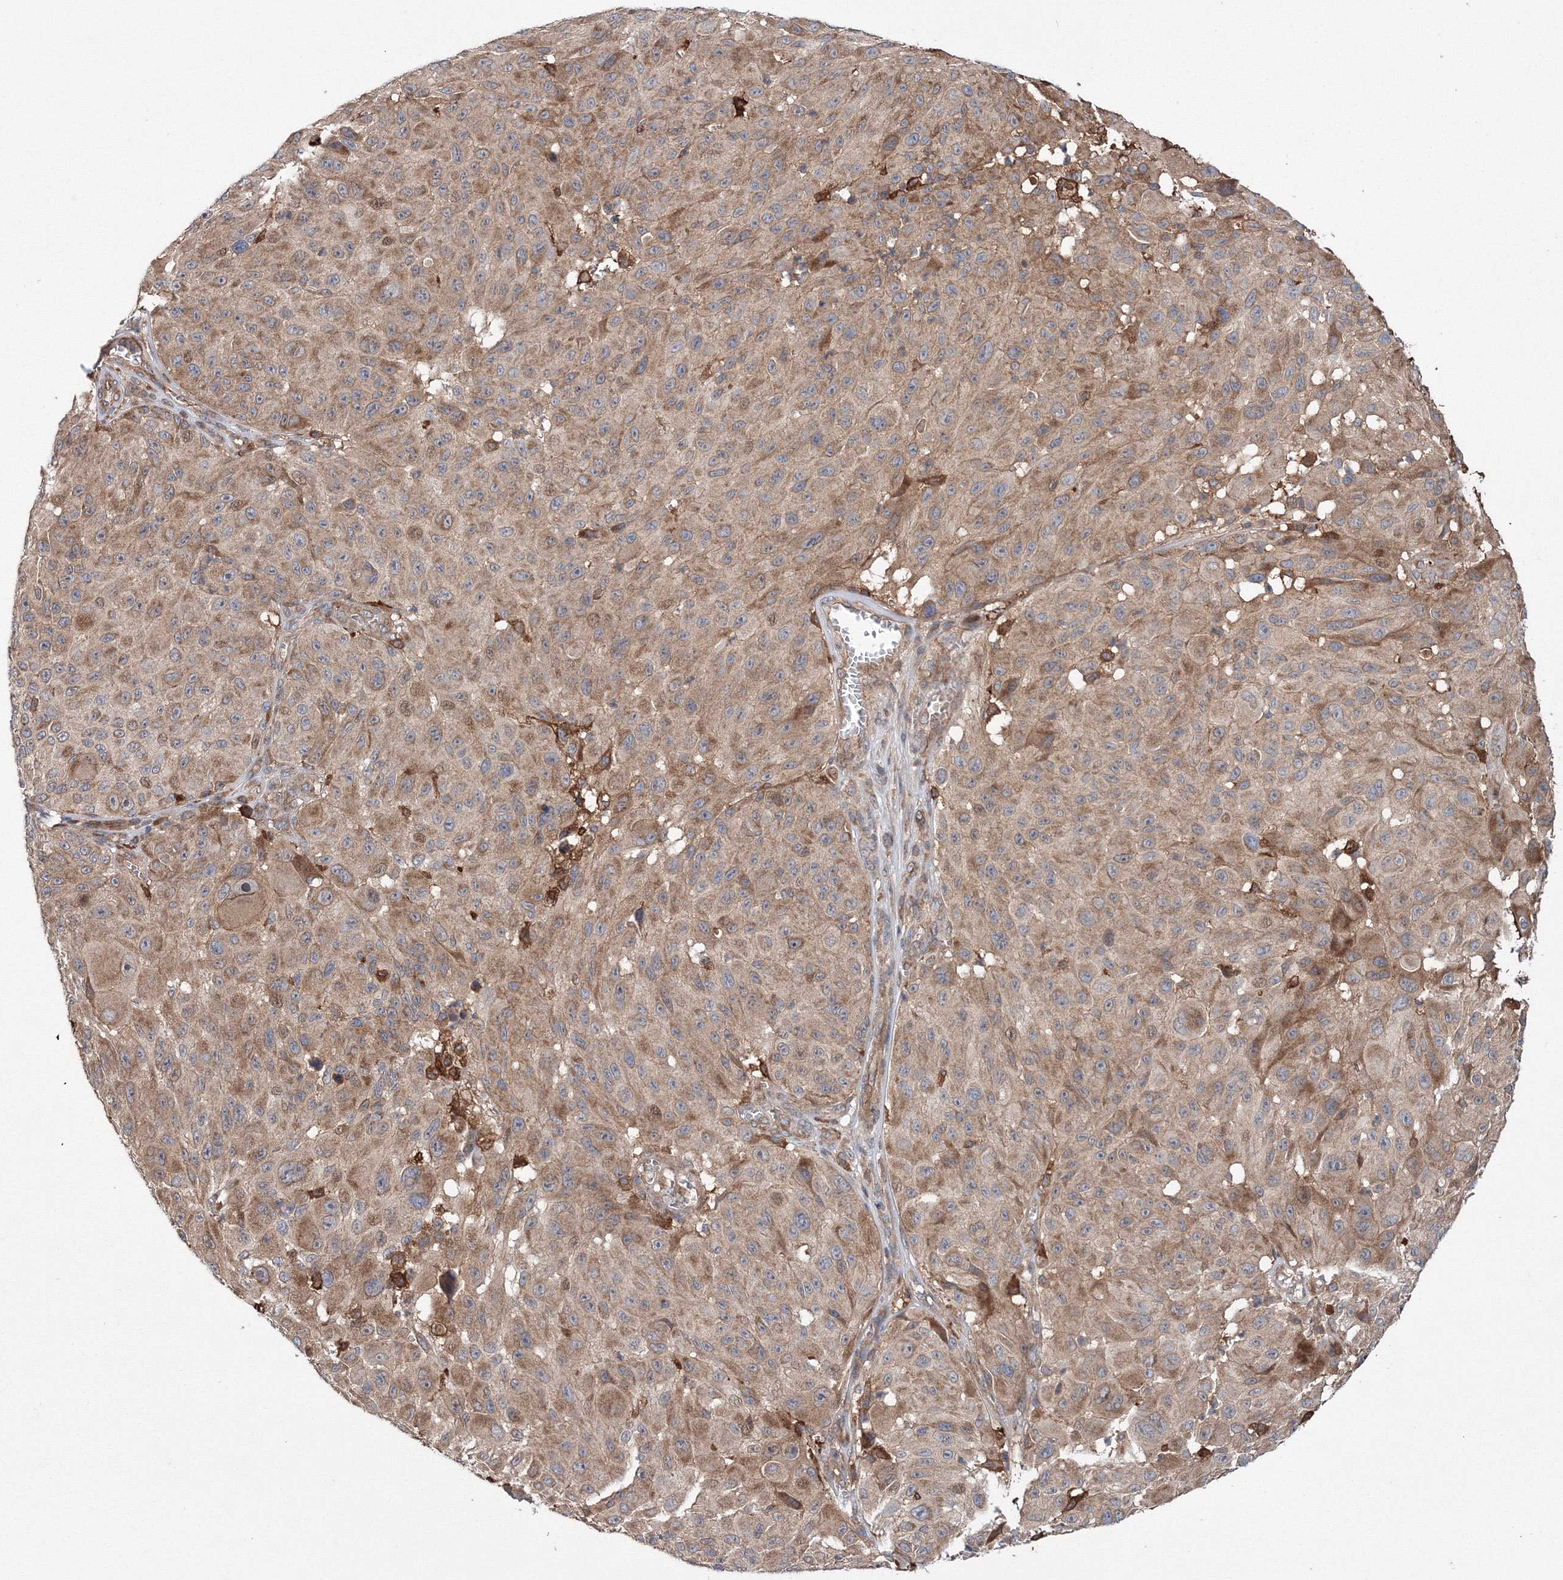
{"staining": {"intensity": "moderate", "quantity": ">75%", "location": "cytoplasmic/membranous"}, "tissue": "melanoma", "cell_type": "Tumor cells", "image_type": "cancer", "snomed": [{"axis": "morphology", "description": "Malignant melanoma, NOS"}, {"axis": "topography", "description": "Skin"}], "caption": "Protein staining demonstrates moderate cytoplasmic/membranous expression in approximately >75% of tumor cells in malignant melanoma. (DAB (3,3'-diaminobenzidine) = brown stain, brightfield microscopy at high magnification).", "gene": "RANBP3L", "patient": {"sex": "male", "age": 83}}